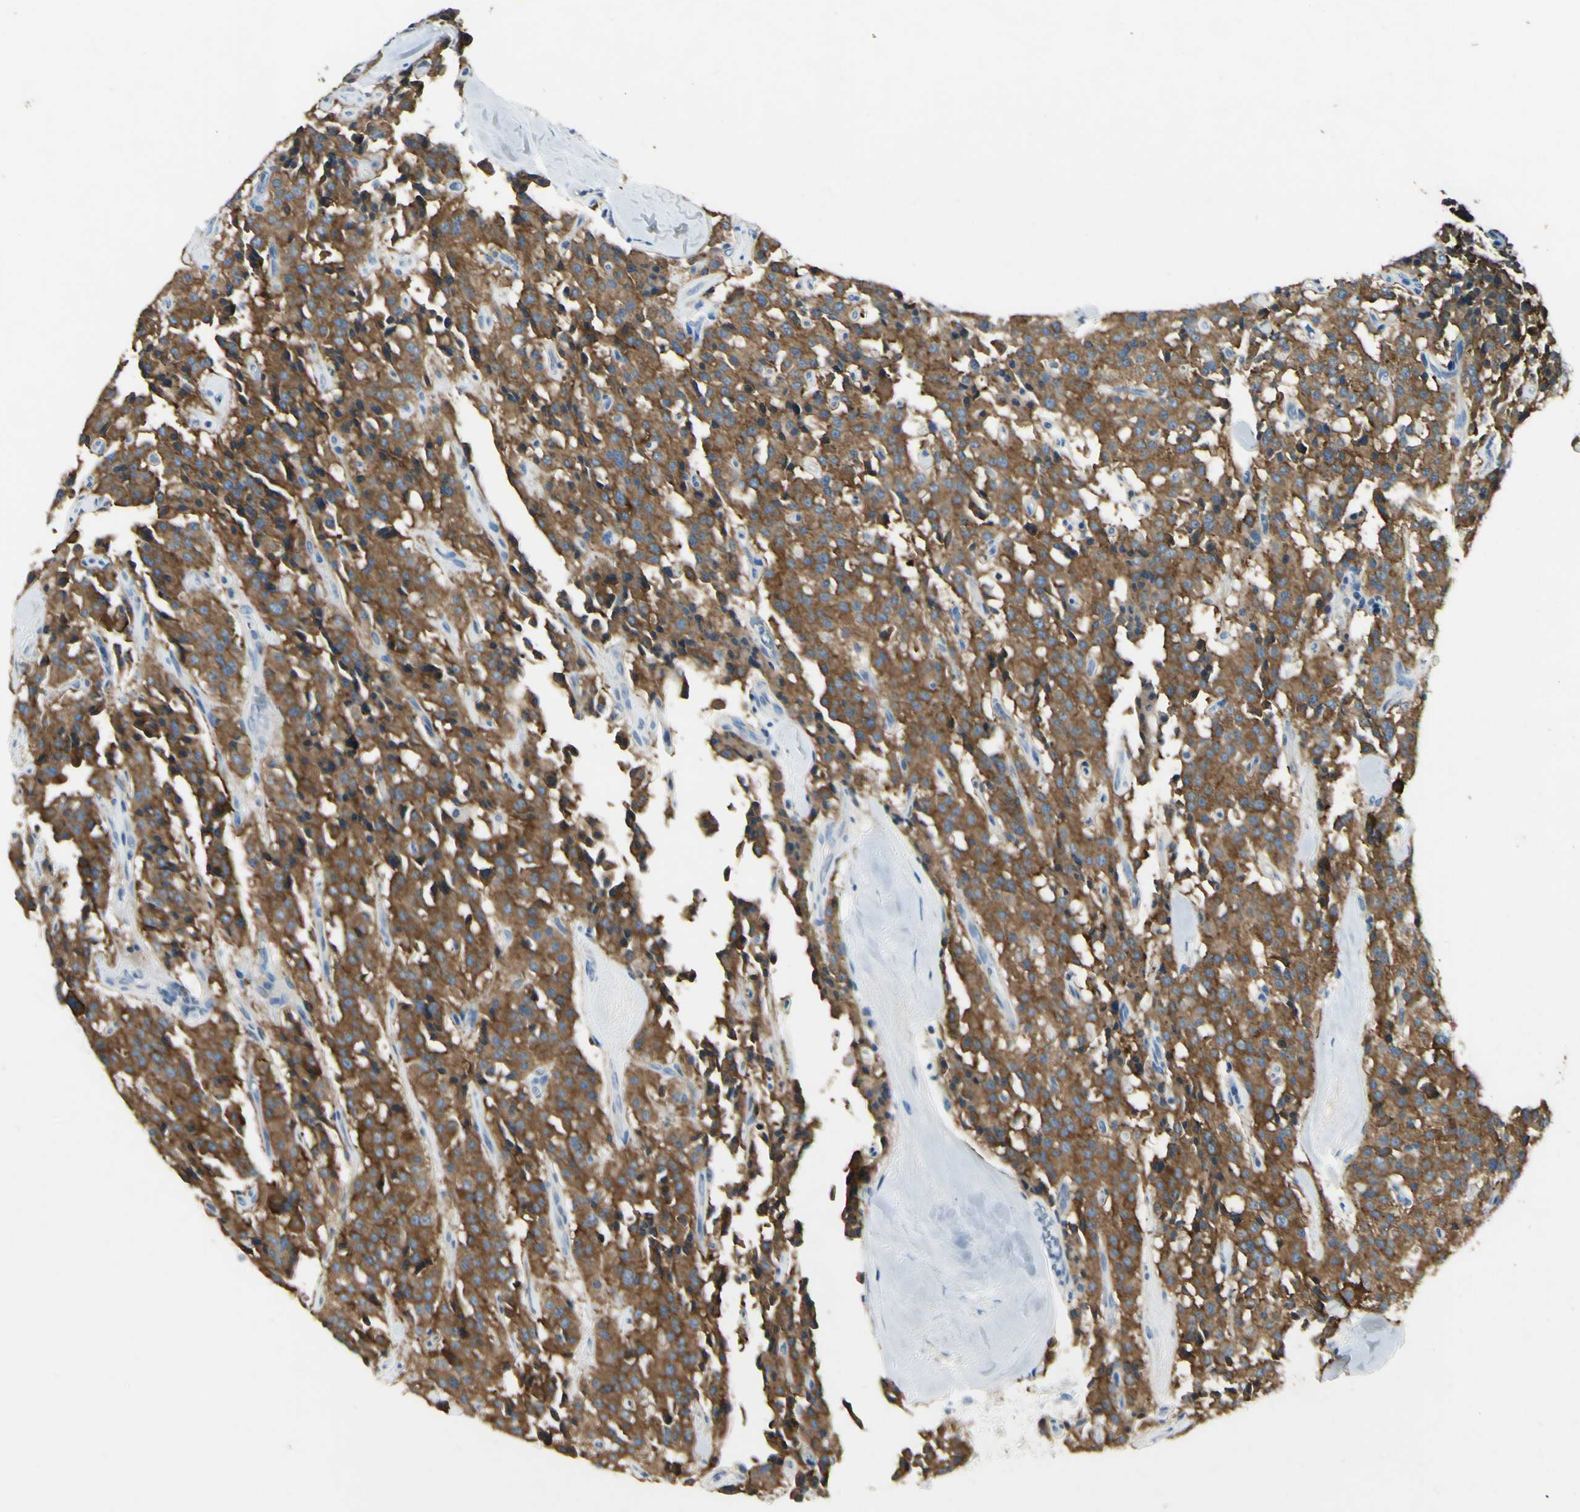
{"staining": {"intensity": "moderate", "quantity": ">75%", "location": "cytoplasmic/membranous"}, "tissue": "carcinoid", "cell_type": "Tumor cells", "image_type": "cancer", "snomed": [{"axis": "morphology", "description": "Carcinoid, malignant, NOS"}, {"axis": "topography", "description": "Lung"}], "caption": "A histopathology image of carcinoid stained for a protein displays moderate cytoplasmic/membranous brown staining in tumor cells. The staining is performed using DAB (3,3'-diaminobenzidine) brown chromogen to label protein expression. The nuclei are counter-stained blue using hematoxylin.", "gene": "SNAP91", "patient": {"sex": "male", "age": 30}}